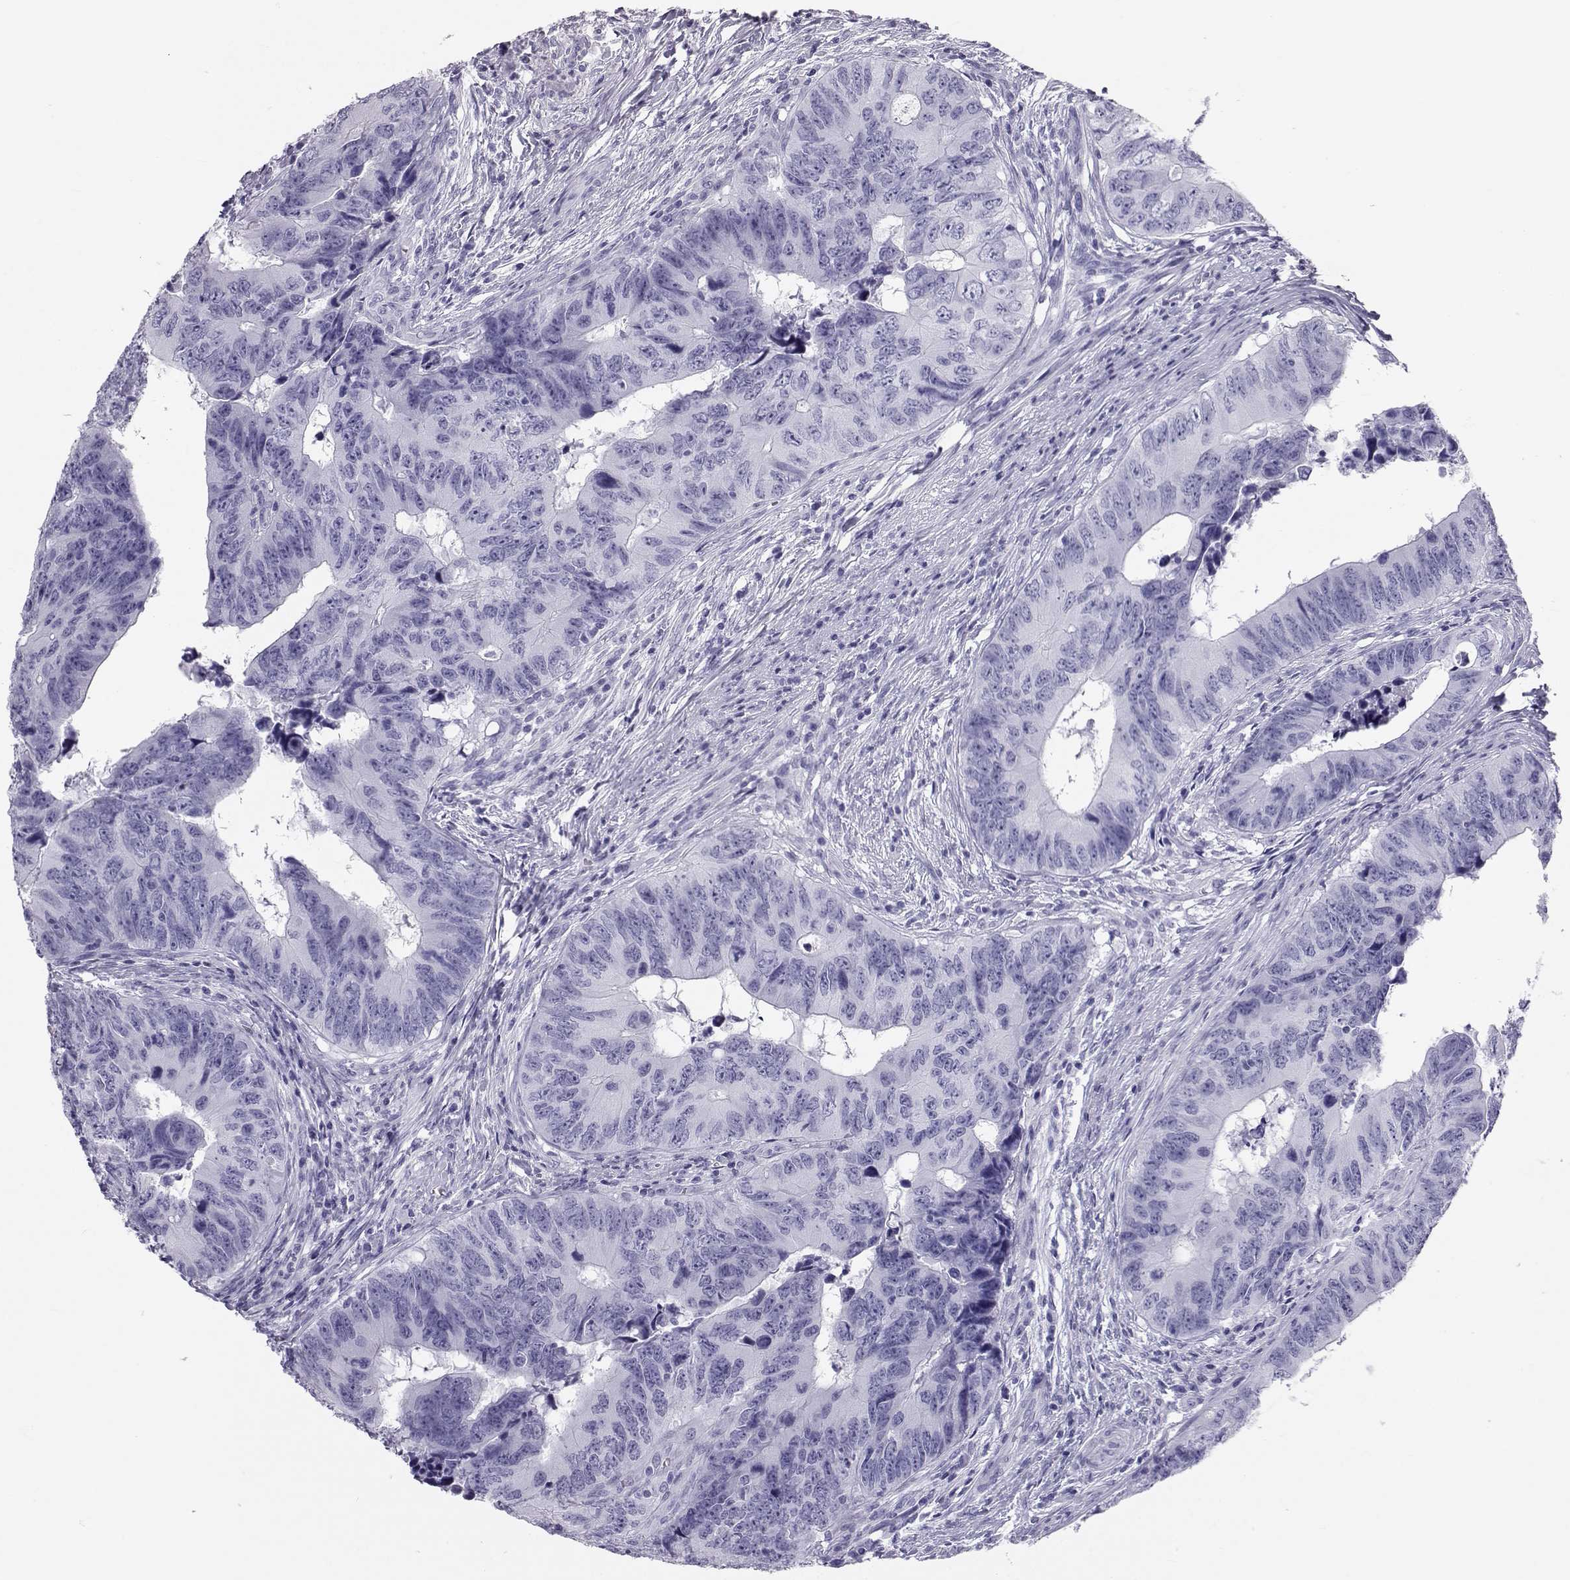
{"staining": {"intensity": "negative", "quantity": "none", "location": "none"}, "tissue": "colorectal cancer", "cell_type": "Tumor cells", "image_type": "cancer", "snomed": [{"axis": "morphology", "description": "Adenocarcinoma, NOS"}, {"axis": "topography", "description": "Colon"}], "caption": "Immunohistochemistry (IHC) image of human colorectal adenocarcinoma stained for a protein (brown), which reveals no positivity in tumor cells.", "gene": "RD3", "patient": {"sex": "female", "age": 82}}